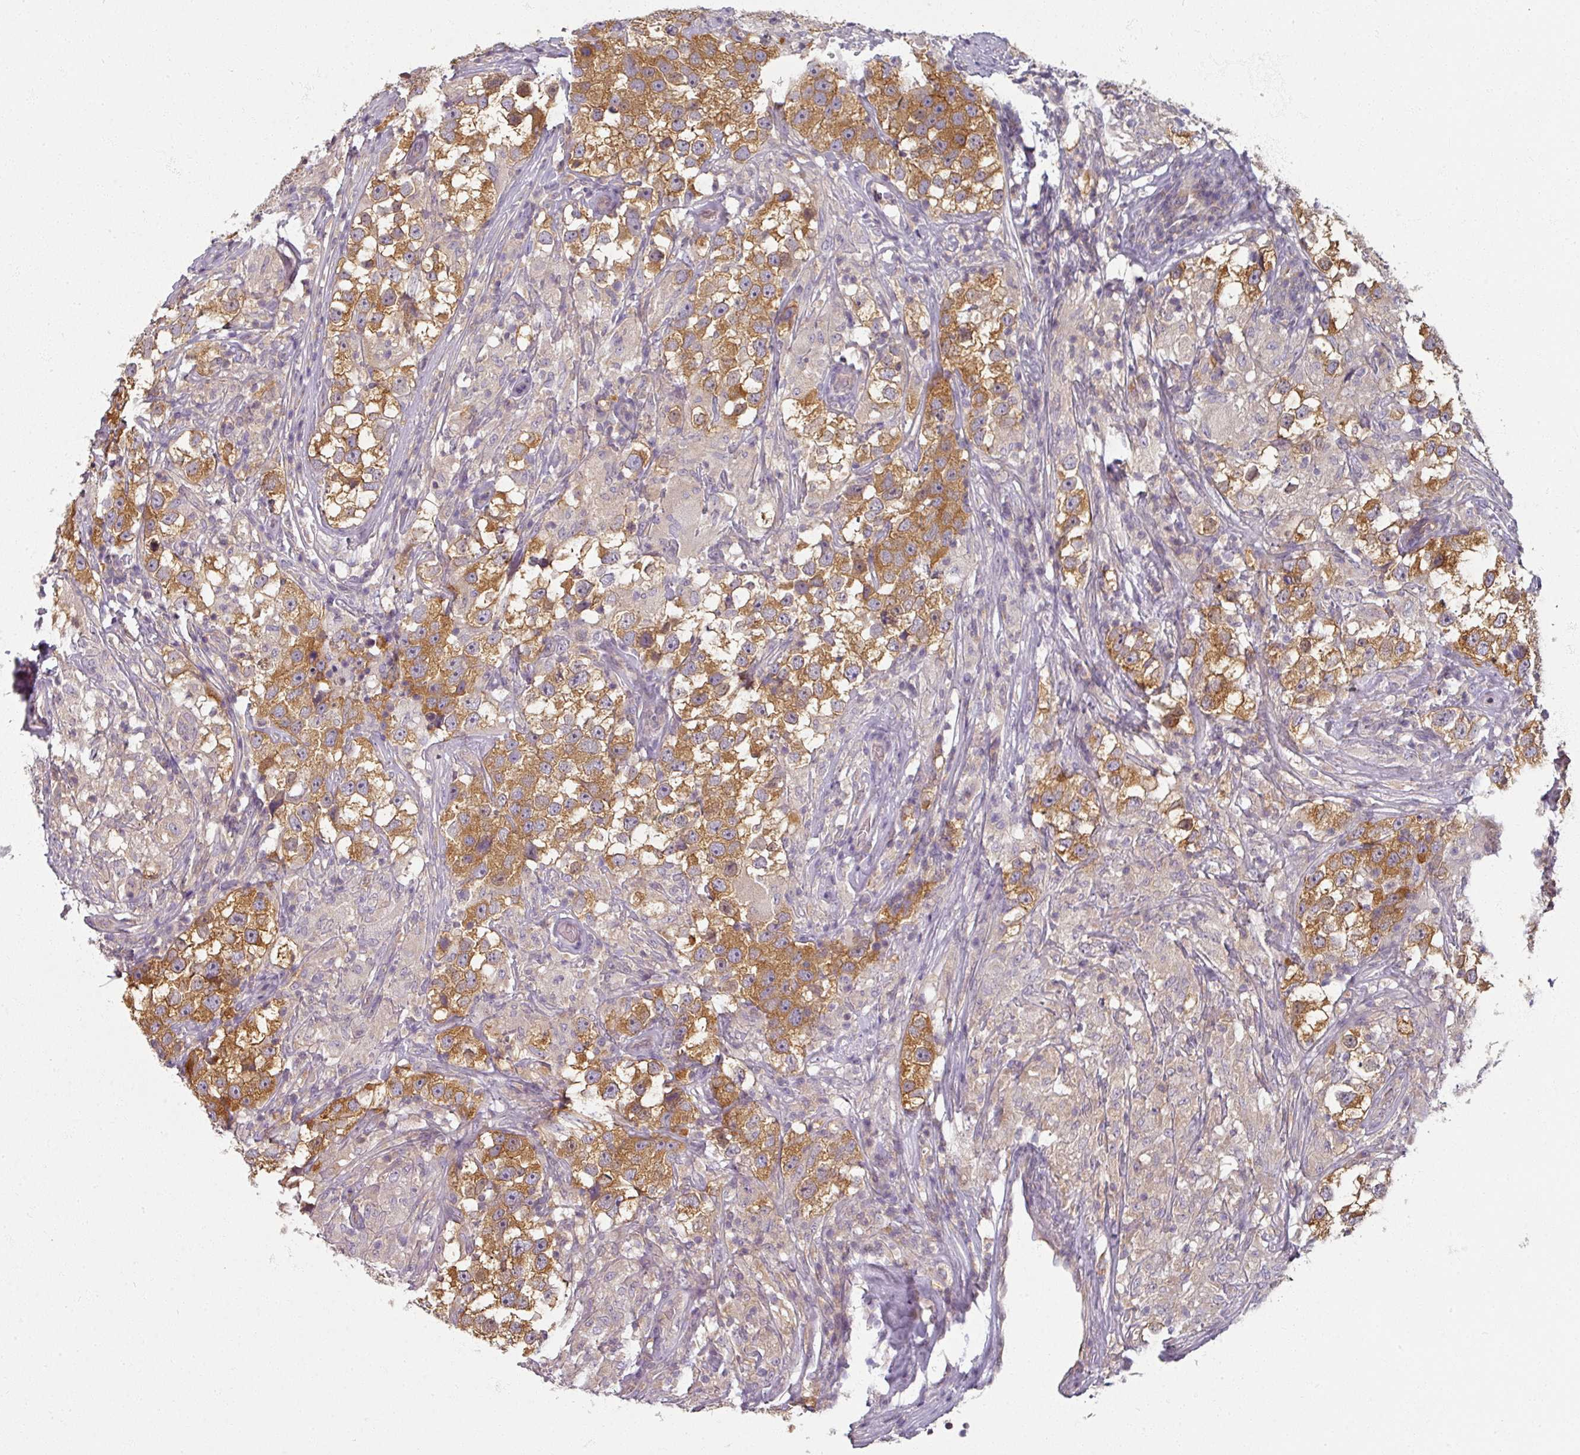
{"staining": {"intensity": "strong", "quantity": ">75%", "location": "cytoplasmic/membranous"}, "tissue": "testis cancer", "cell_type": "Tumor cells", "image_type": "cancer", "snomed": [{"axis": "morphology", "description": "Seminoma, NOS"}, {"axis": "topography", "description": "Testis"}], "caption": "DAB (3,3'-diaminobenzidine) immunohistochemical staining of human testis cancer shows strong cytoplasmic/membranous protein expression in approximately >75% of tumor cells.", "gene": "AGPAT4", "patient": {"sex": "male", "age": 46}}